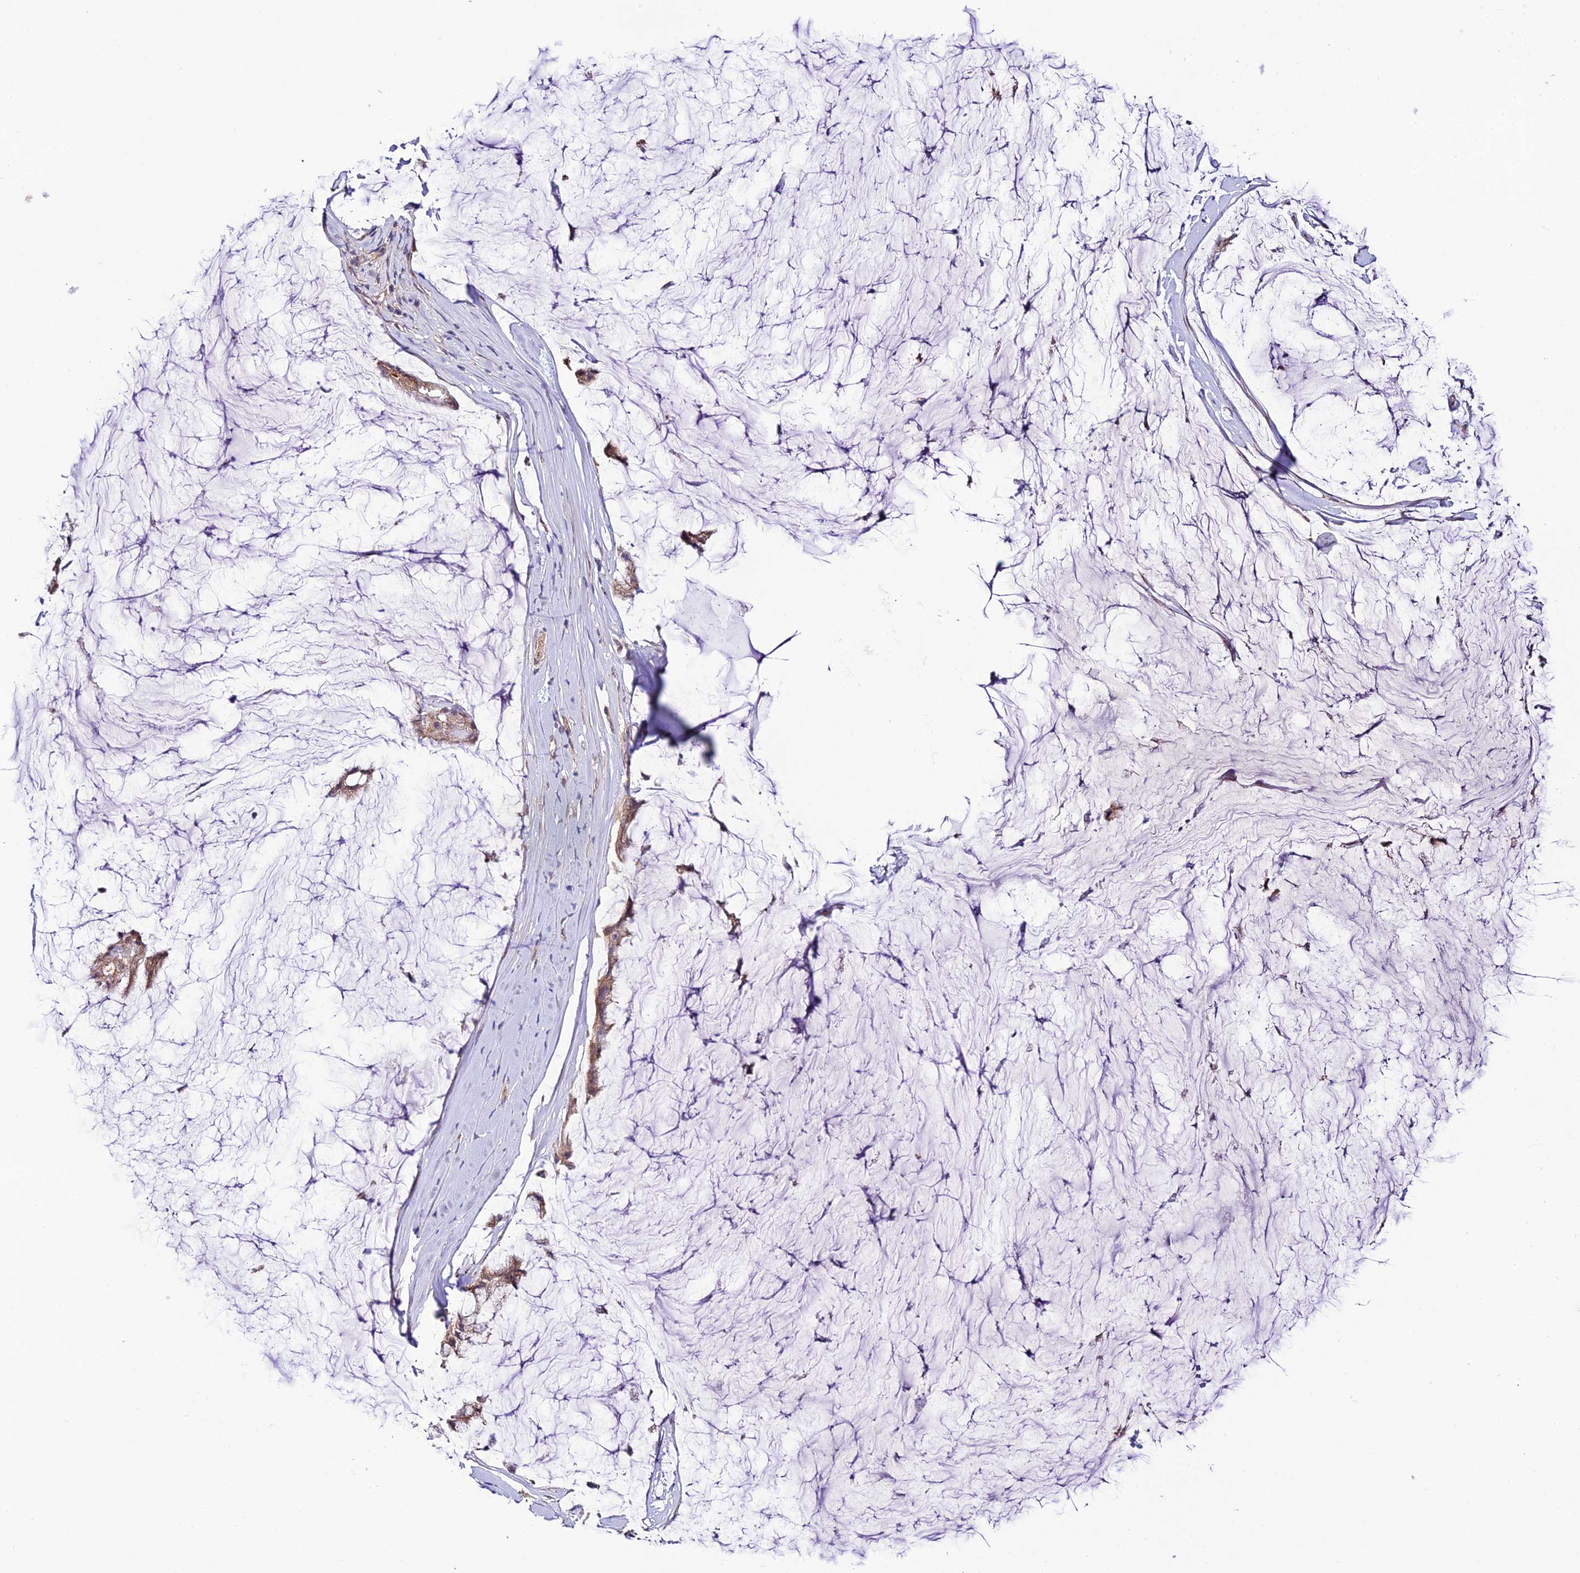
{"staining": {"intensity": "weak", "quantity": ">75%", "location": "cytoplasmic/membranous"}, "tissue": "ovarian cancer", "cell_type": "Tumor cells", "image_type": "cancer", "snomed": [{"axis": "morphology", "description": "Cystadenocarcinoma, mucinous, NOS"}, {"axis": "topography", "description": "Ovary"}], "caption": "Immunohistochemistry (DAB (3,3'-diaminobenzidine)) staining of human mucinous cystadenocarcinoma (ovarian) exhibits weak cytoplasmic/membranous protein staining in approximately >75% of tumor cells.", "gene": "TRIM40", "patient": {"sex": "female", "age": 39}}